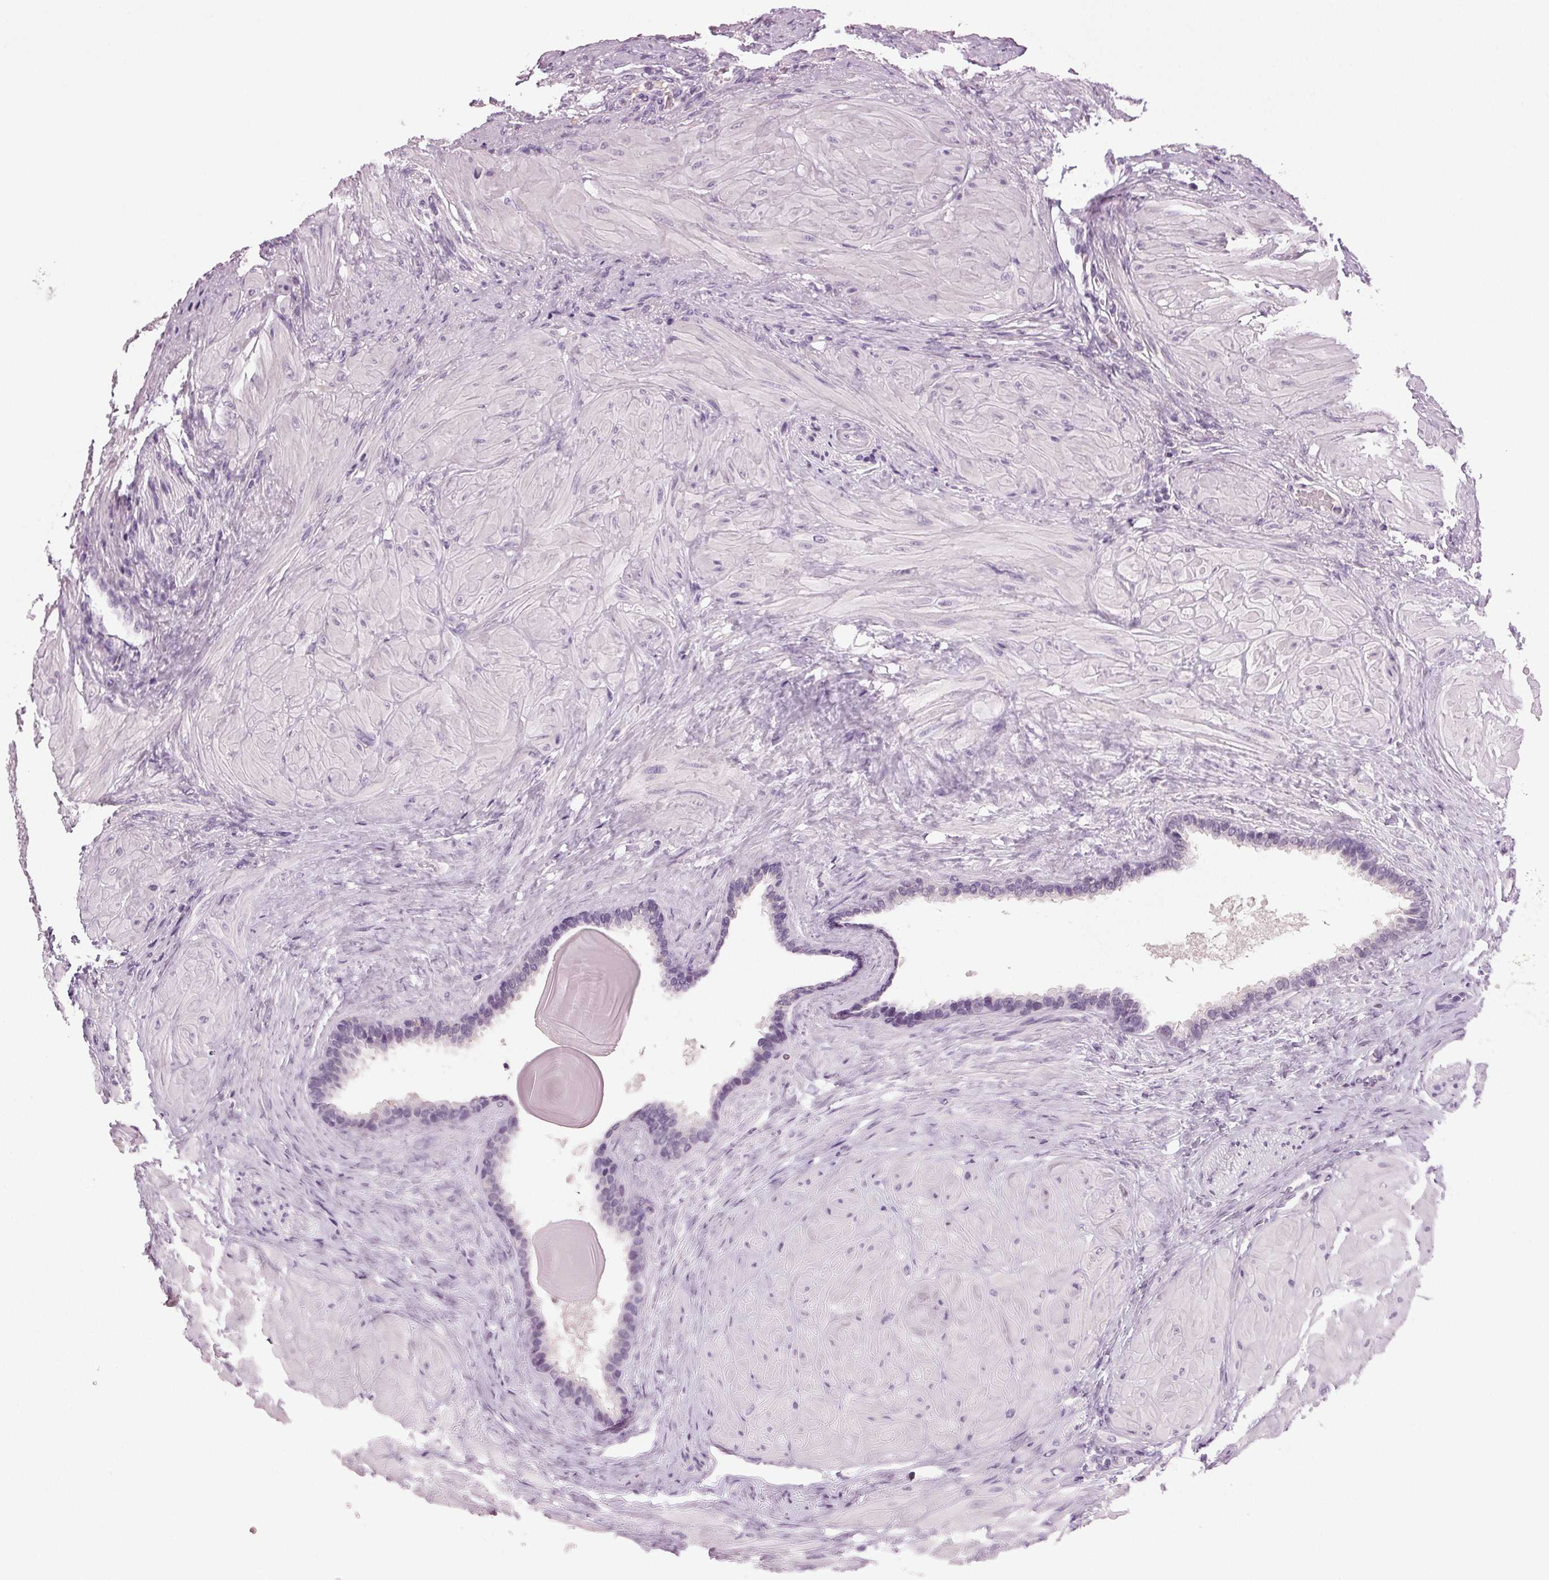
{"staining": {"intensity": "negative", "quantity": "none", "location": "none"}, "tissue": "seminal vesicle", "cell_type": "Glandular cells", "image_type": "normal", "snomed": [{"axis": "morphology", "description": "Normal tissue, NOS"}, {"axis": "topography", "description": "Seminal veicle"}], "caption": "An immunohistochemistry (IHC) micrograph of normal seminal vesicle is shown. There is no staining in glandular cells of seminal vesicle.", "gene": "DNAH12", "patient": {"sex": "male", "age": 57}}